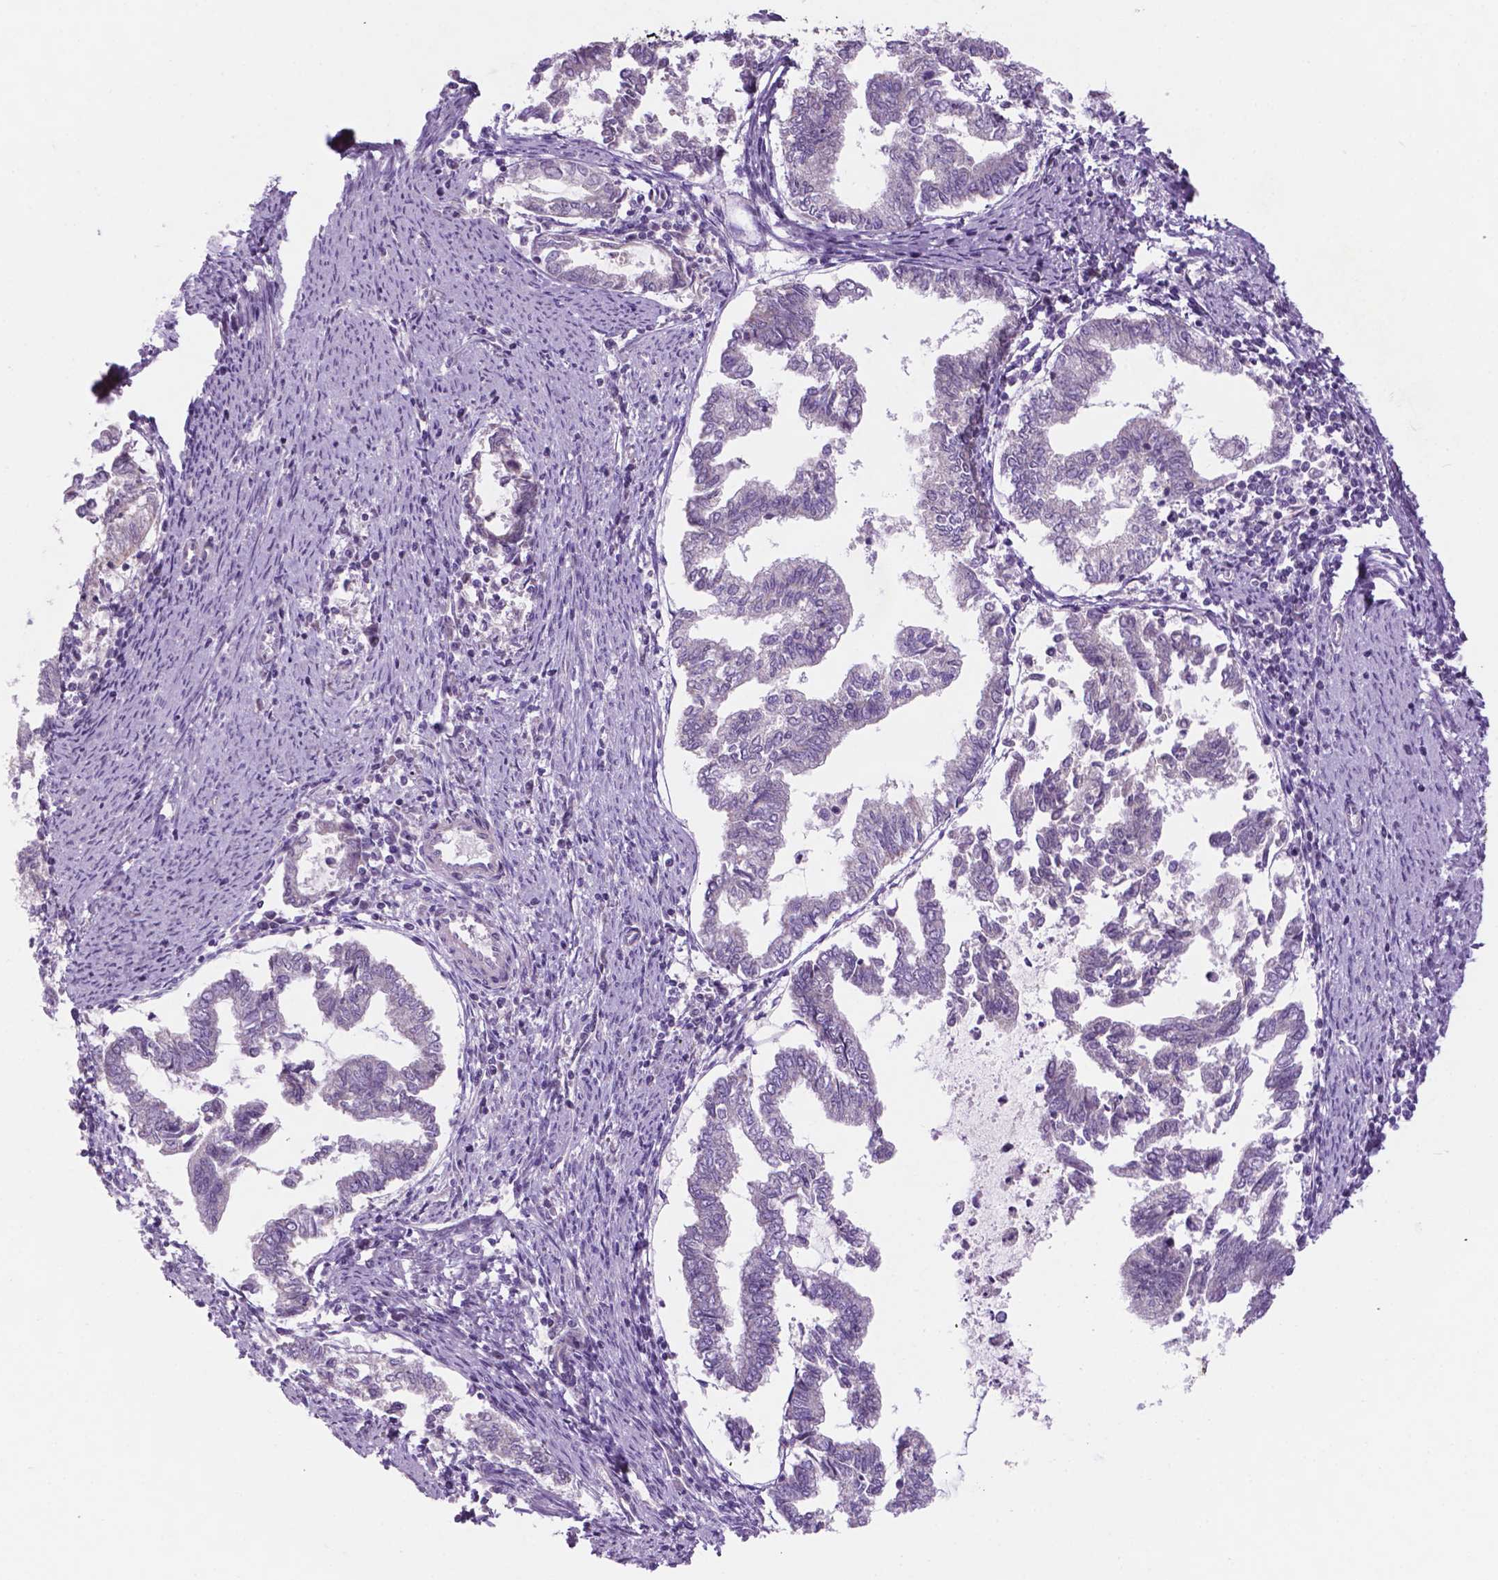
{"staining": {"intensity": "negative", "quantity": "none", "location": "none"}, "tissue": "endometrial cancer", "cell_type": "Tumor cells", "image_type": "cancer", "snomed": [{"axis": "morphology", "description": "Adenocarcinoma, NOS"}, {"axis": "topography", "description": "Endometrium"}], "caption": "High magnification brightfield microscopy of endometrial adenocarcinoma stained with DAB (3,3'-diaminobenzidine) (brown) and counterstained with hematoxylin (blue): tumor cells show no significant expression.", "gene": "FAM50B", "patient": {"sex": "female", "age": 79}}